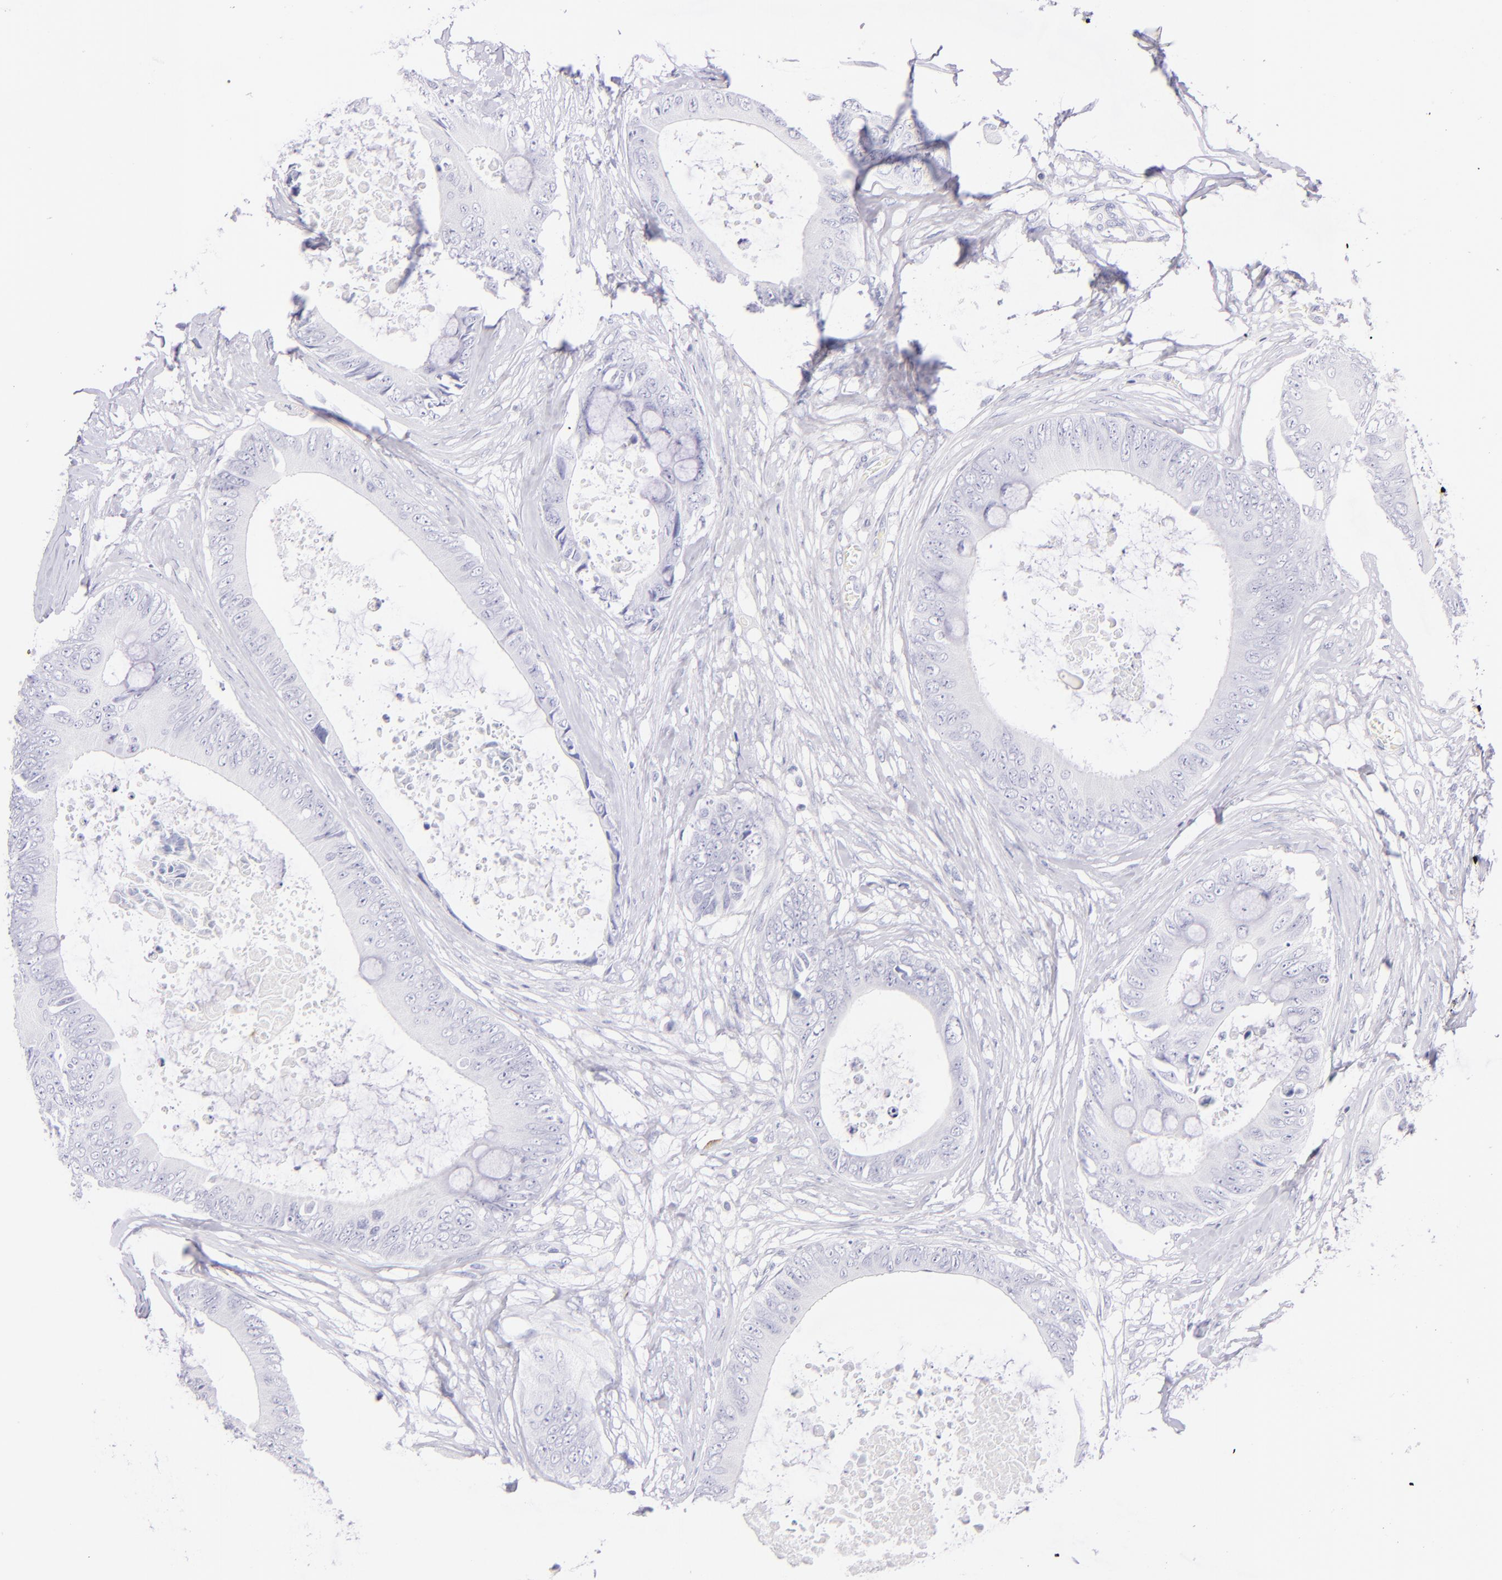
{"staining": {"intensity": "negative", "quantity": "none", "location": "none"}, "tissue": "colorectal cancer", "cell_type": "Tumor cells", "image_type": "cancer", "snomed": [{"axis": "morphology", "description": "Normal tissue, NOS"}, {"axis": "morphology", "description": "Adenocarcinoma, NOS"}, {"axis": "topography", "description": "Rectum"}, {"axis": "topography", "description": "Peripheral nerve tissue"}], "caption": "This is an immunohistochemistry photomicrograph of human adenocarcinoma (colorectal). There is no staining in tumor cells.", "gene": "SDC1", "patient": {"sex": "female", "age": 77}}